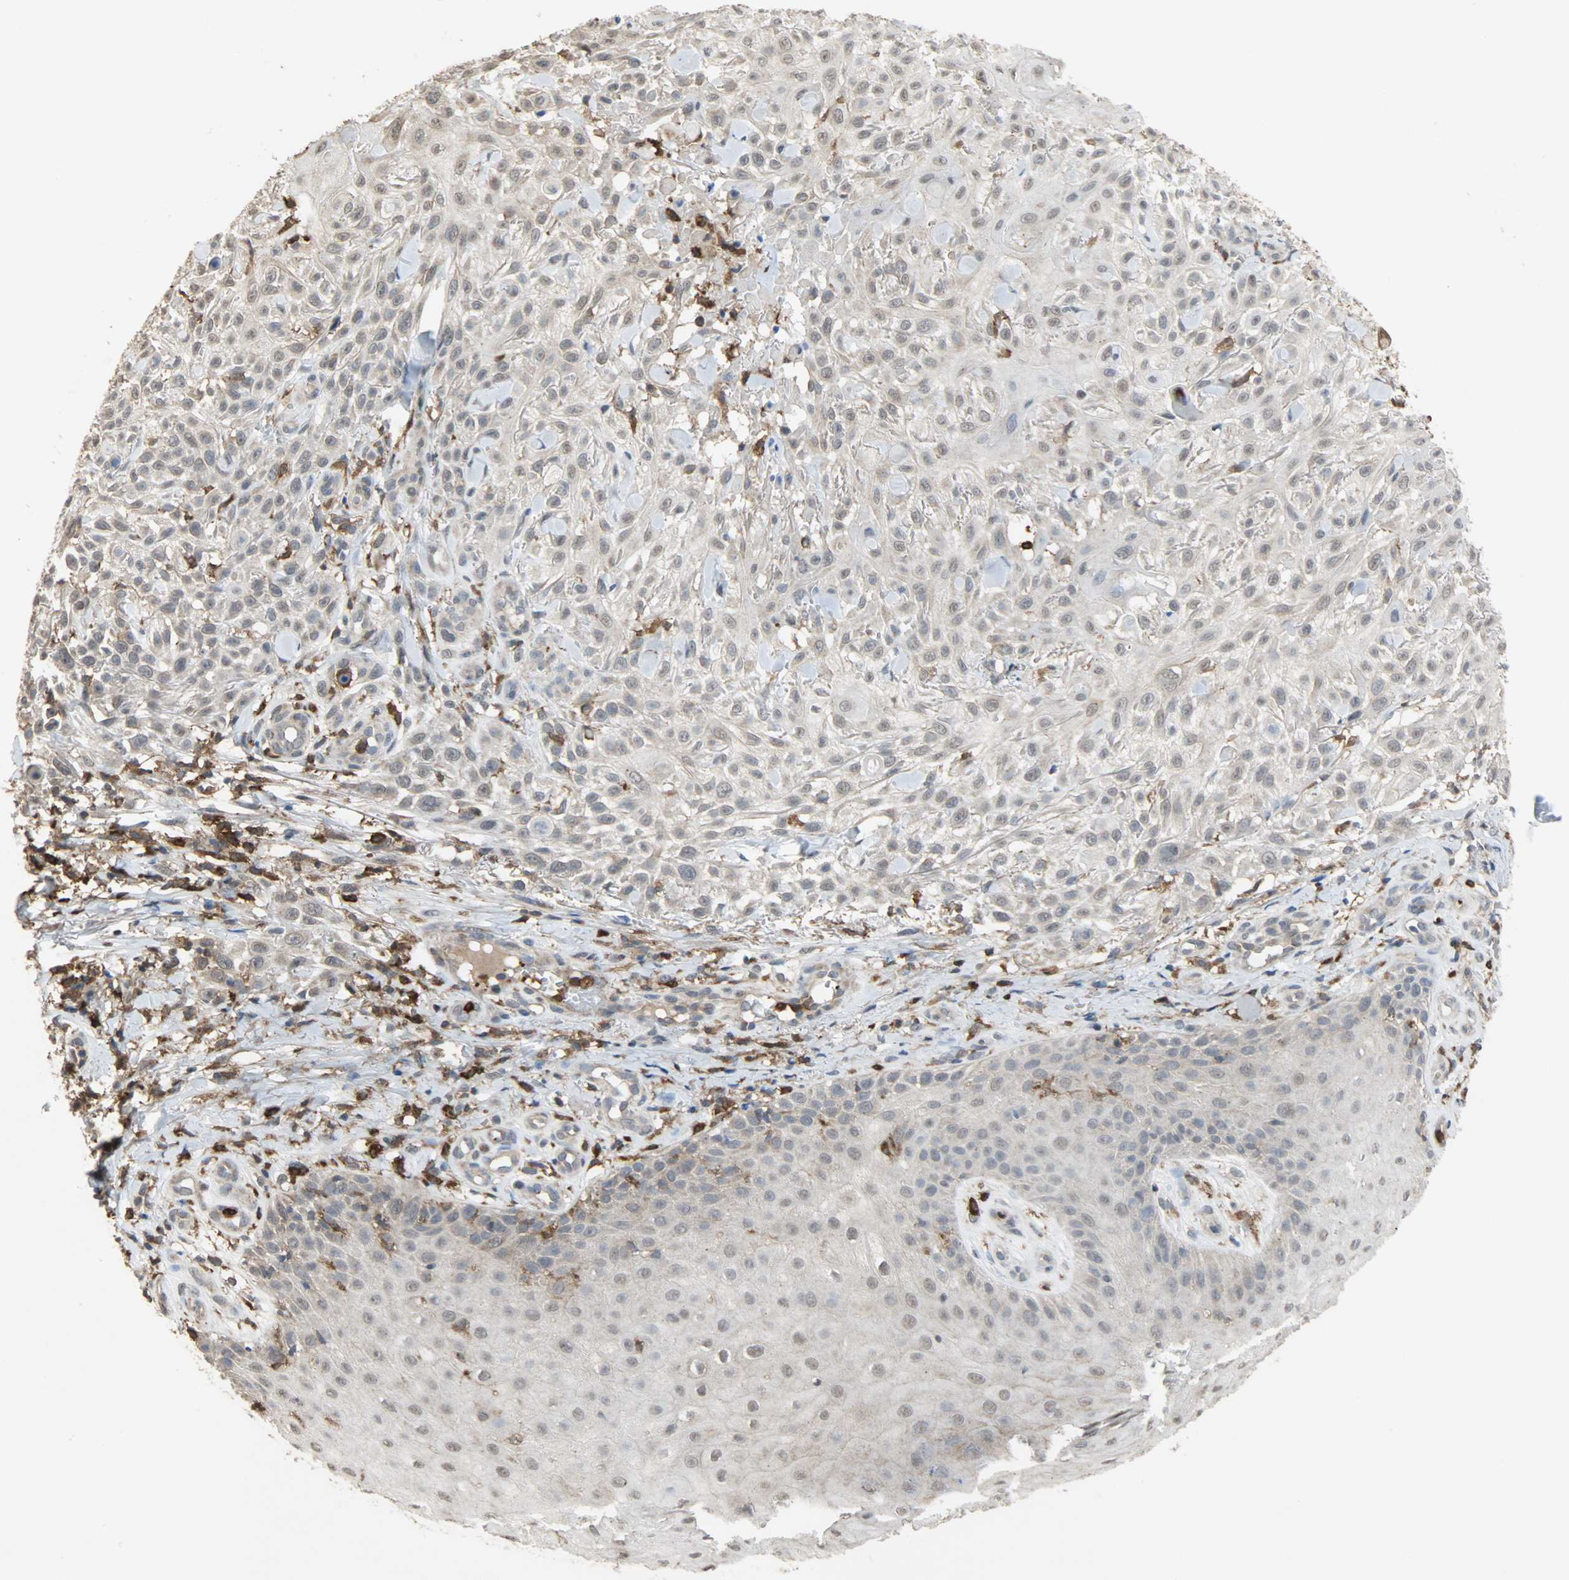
{"staining": {"intensity": "weak", "quantity": "<25%", "location": "cytoplasmic/membranous"}, "tissue": "skin cancer", "cell_type": "Tumor cells", "image_type": "cancer", "snomed": [{"axis": "morphology", "description": "Squamous cell carcinoma, NOS"}, {"axis": "topography", "description": "Skin"}], "caption": "Immunohistochemistry (IHC) of skin cancer demonstrates no staining in tumor cells.", "gene": "SKAP2", "patient": {"sex": "female", "age": 42}}